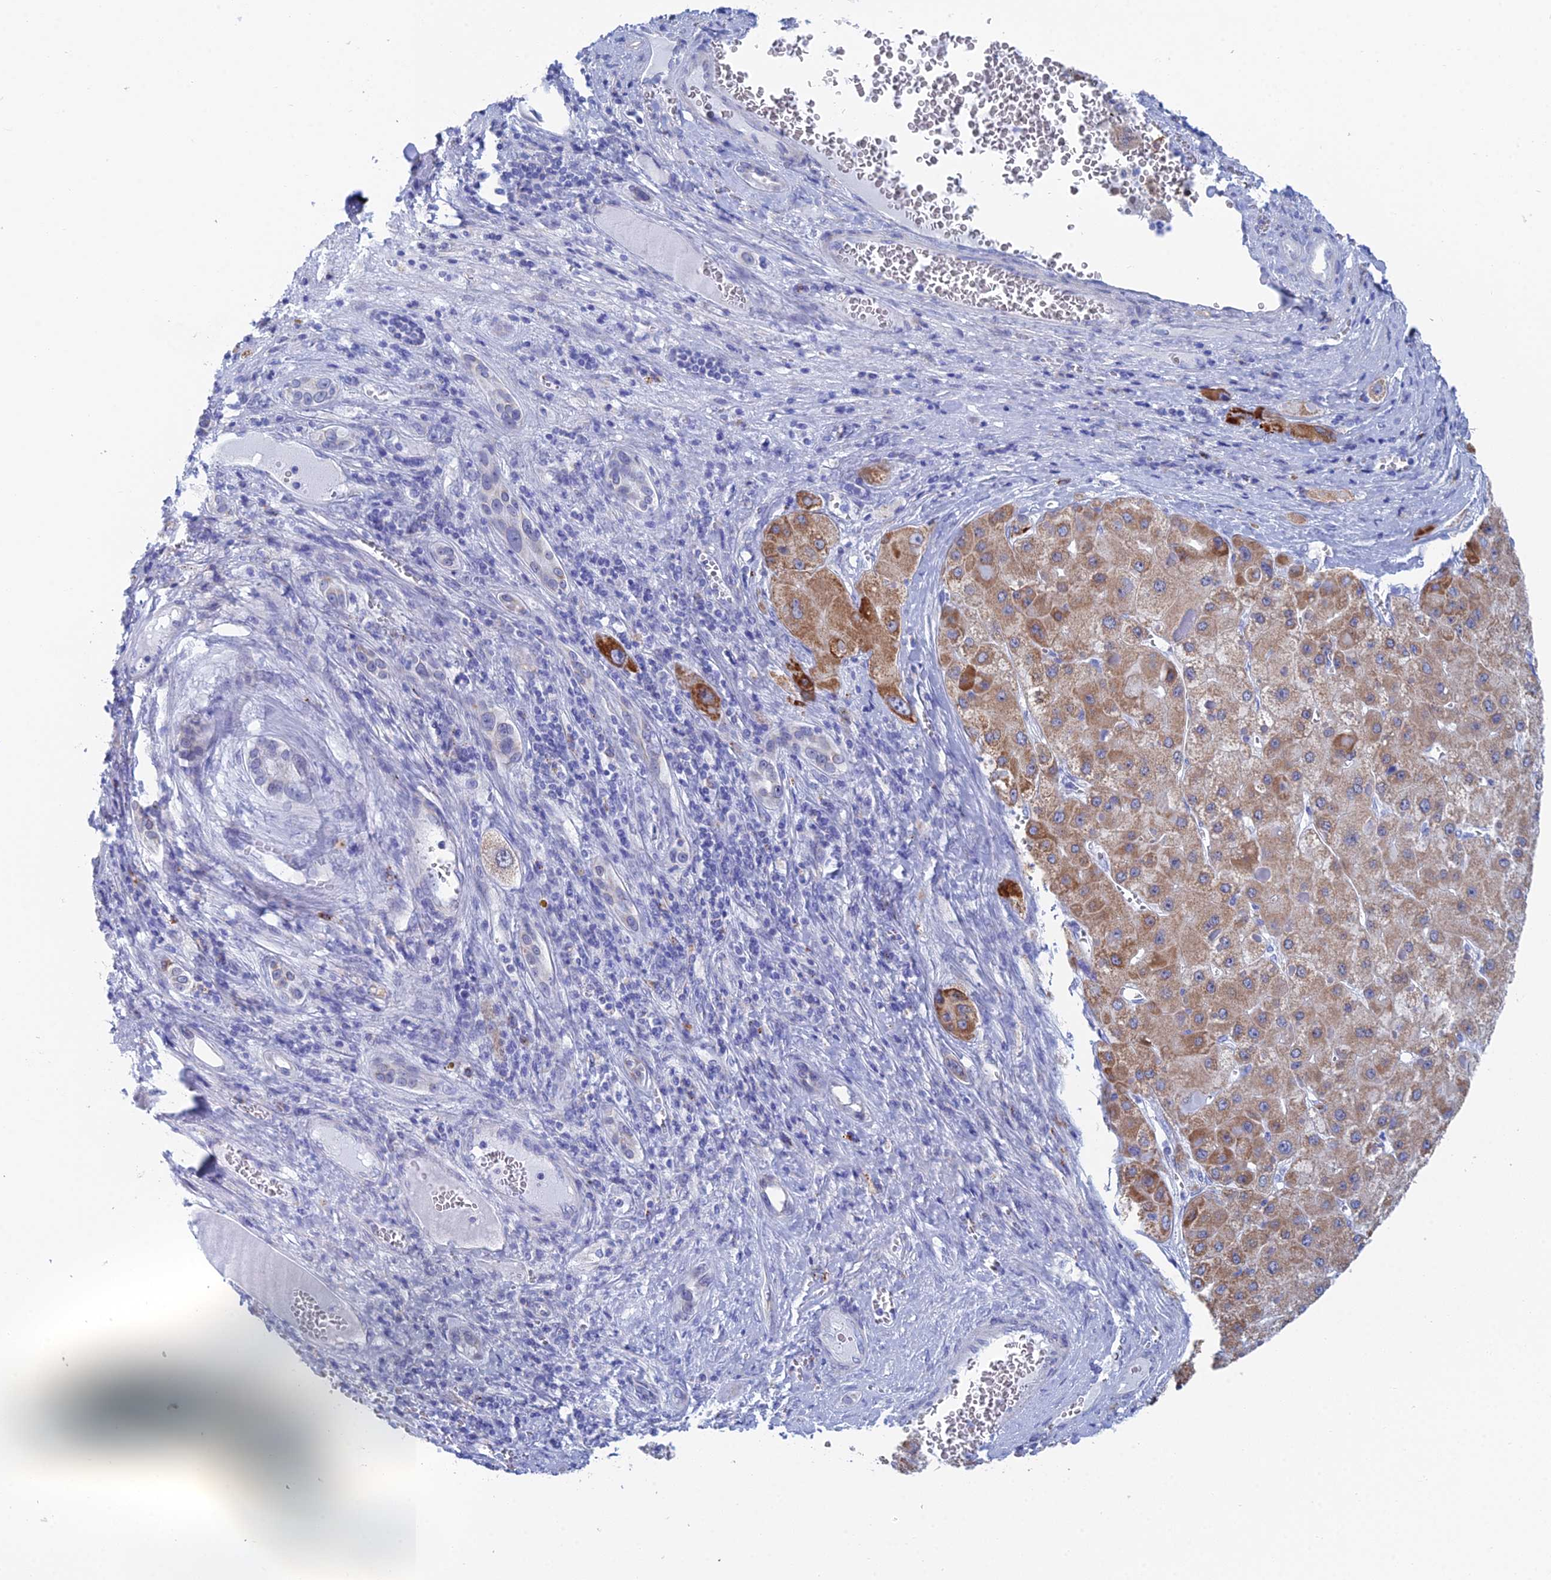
{"staining": {"intensity": "moderate", "quantity": "25%-75%", "location": "cytoplasmic/membranous"}, "tissue": "liver cancer", "cell_type": "Tumor cells", "image_type": "cancer", "snomed": [{"axis": "morphology", "description": "Carcinoma, Hepatocellular, NOS"}, {"axis": "topography", "description": "Liver"}], "caption": "IHC (DAB (3,3'-diaminobenzidine)) staining of human liver cancer (hepatocellular carcinoma) shows moderate cytoplasmic/membranous protein expression in approximately 25%-75% of tumor cells.", "gene": "CFAP210", "patient": {"sex": "female", "age": 73}}